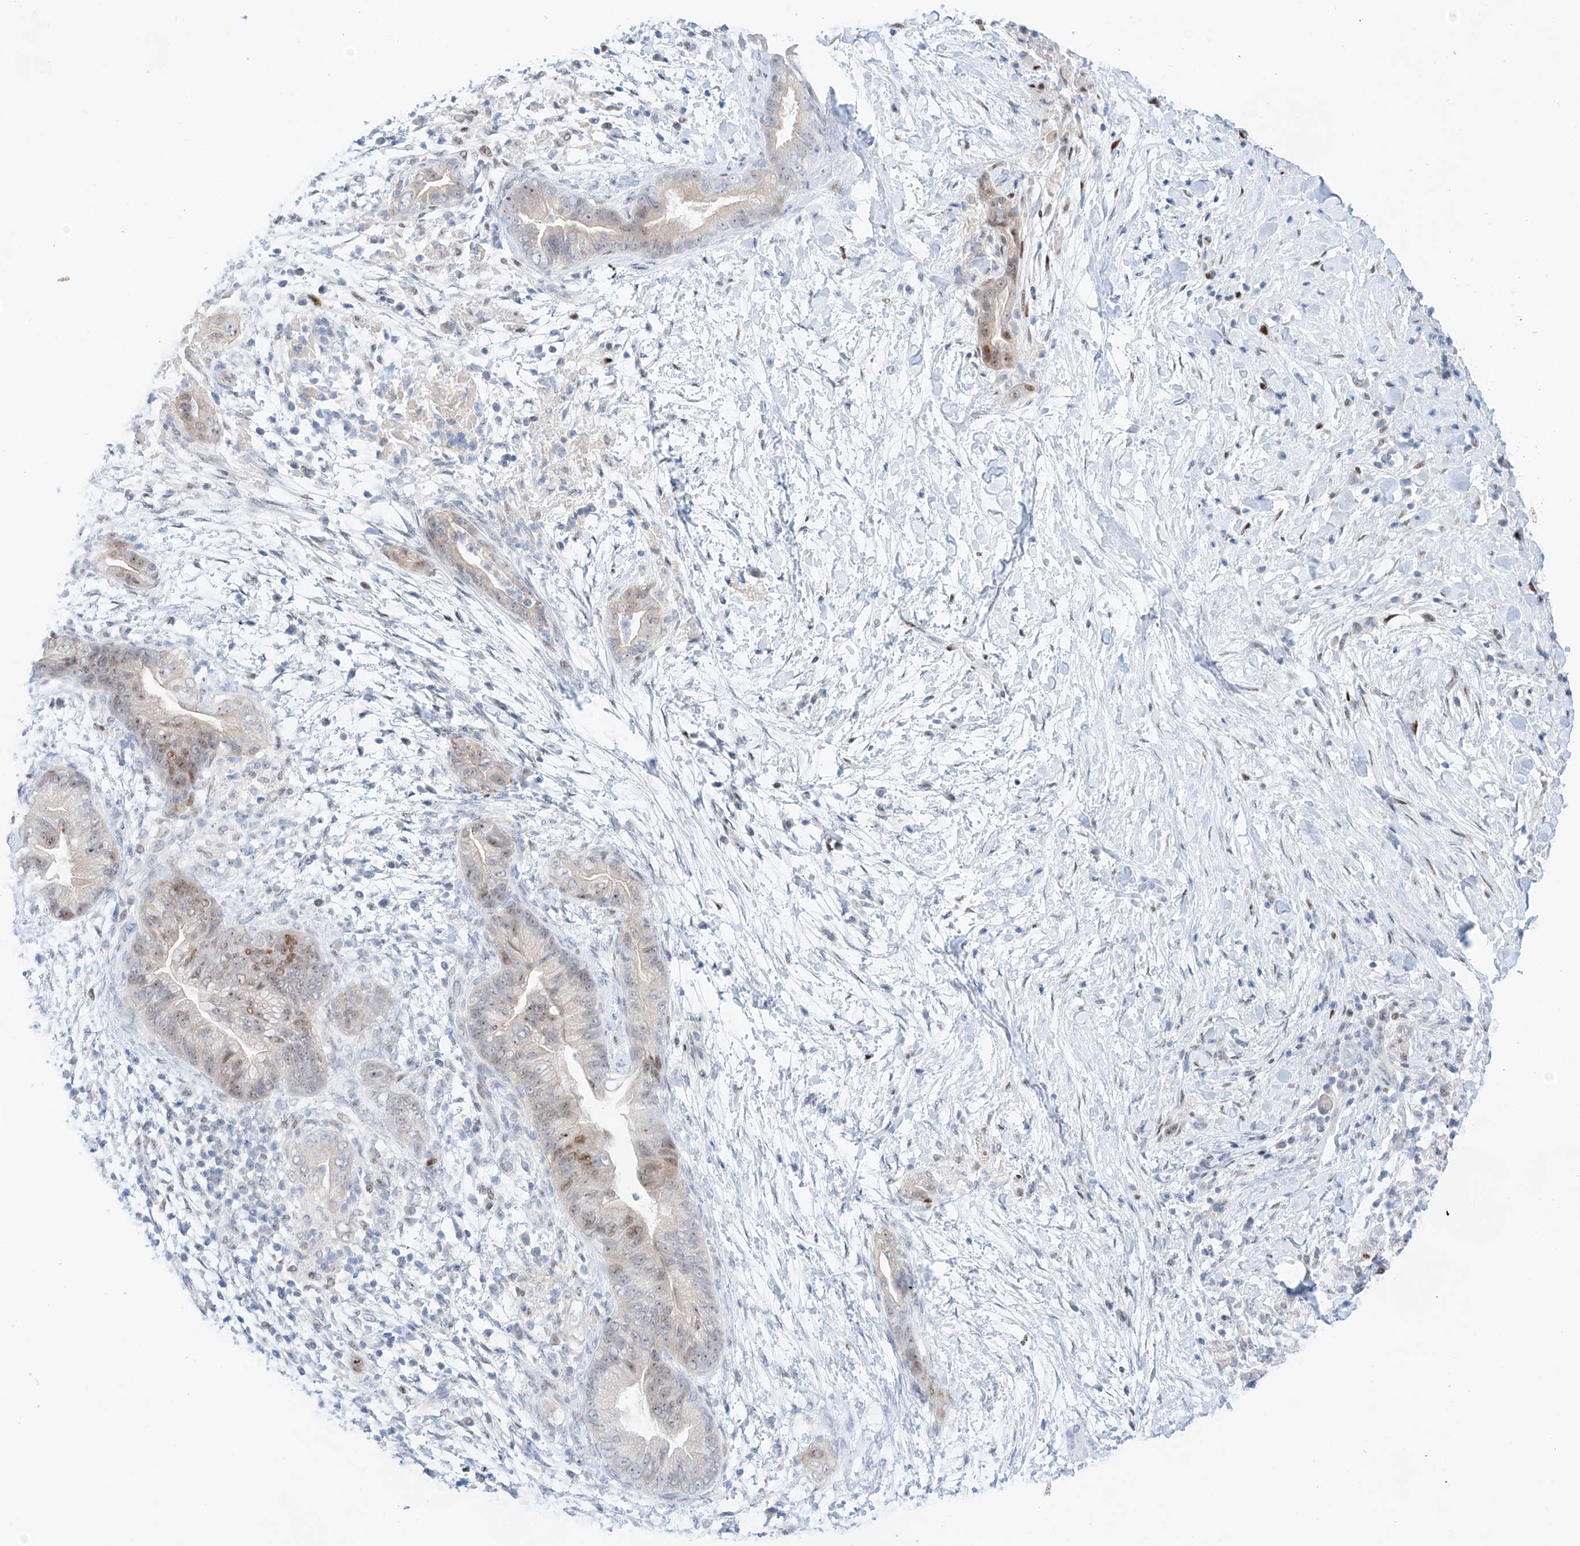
{"staining": {"intensity": "moderate", "quantity": "<25%", "location": "nuclear"}, "tissue": "pancreatic cancer", "cell_type": "Tumor cells", "image_type": "cancer", "snomed": [{"axis": "morphology", "description": "Adenocarcinoma, NOS"}, {"axis": "topography", "description": "Pancreas"}], "caption": "DAB immunohistochemical staining of human pancreatic cancer shows moderate nuclear protein expression in approximately <25% of tumor cells. The protein is stained brown, and the nuclei are stained in blue (DAB IHC with brightfield microscopy, high magnification).", "gene": "NT5C3B", "patient": {"sex": "male", "age": 75}}